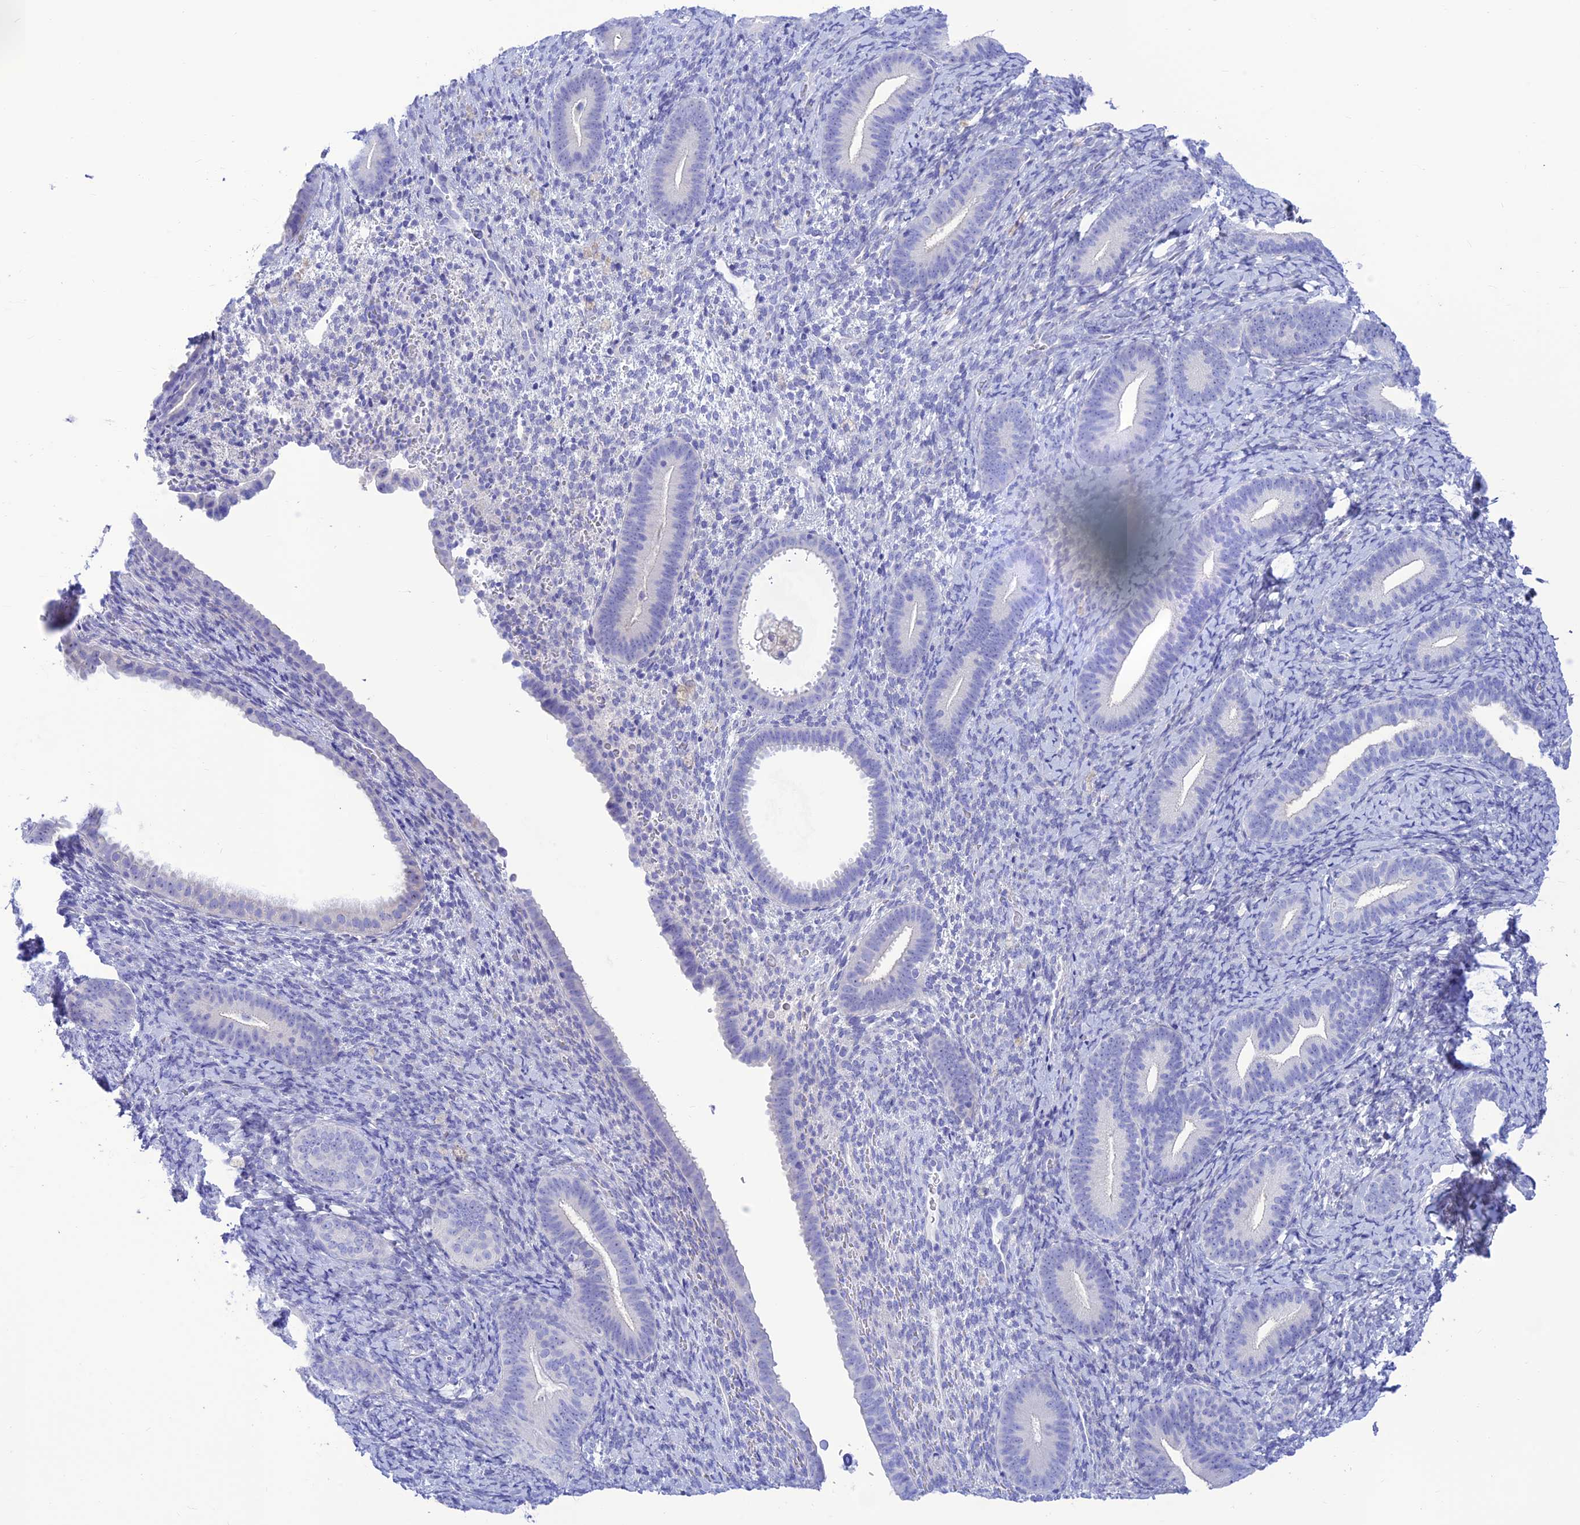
{"staining": {"intensity": "negative", "quantity": "none", "location": "none"}, "tissue": "endometrium", "cell_type": "Cells in endometrial stroma", "image_type": "normal", "snomed": [{"axis": "morphology", "description": "Normal tissue, NOS"}, {"axis": "topography", "description": "Endometrium"}], "caption": "The micrograph demonstrates no staining of cells in endometrial stroma in unremarkable endometrium. The staining was performed using DAB to visualize the protein expression in brown, while the nuclei were stained in blue with hematoxylin (Magnification: 20x).", "gene": "PRNP", "patient": {"sex": "female", "age": 65}}